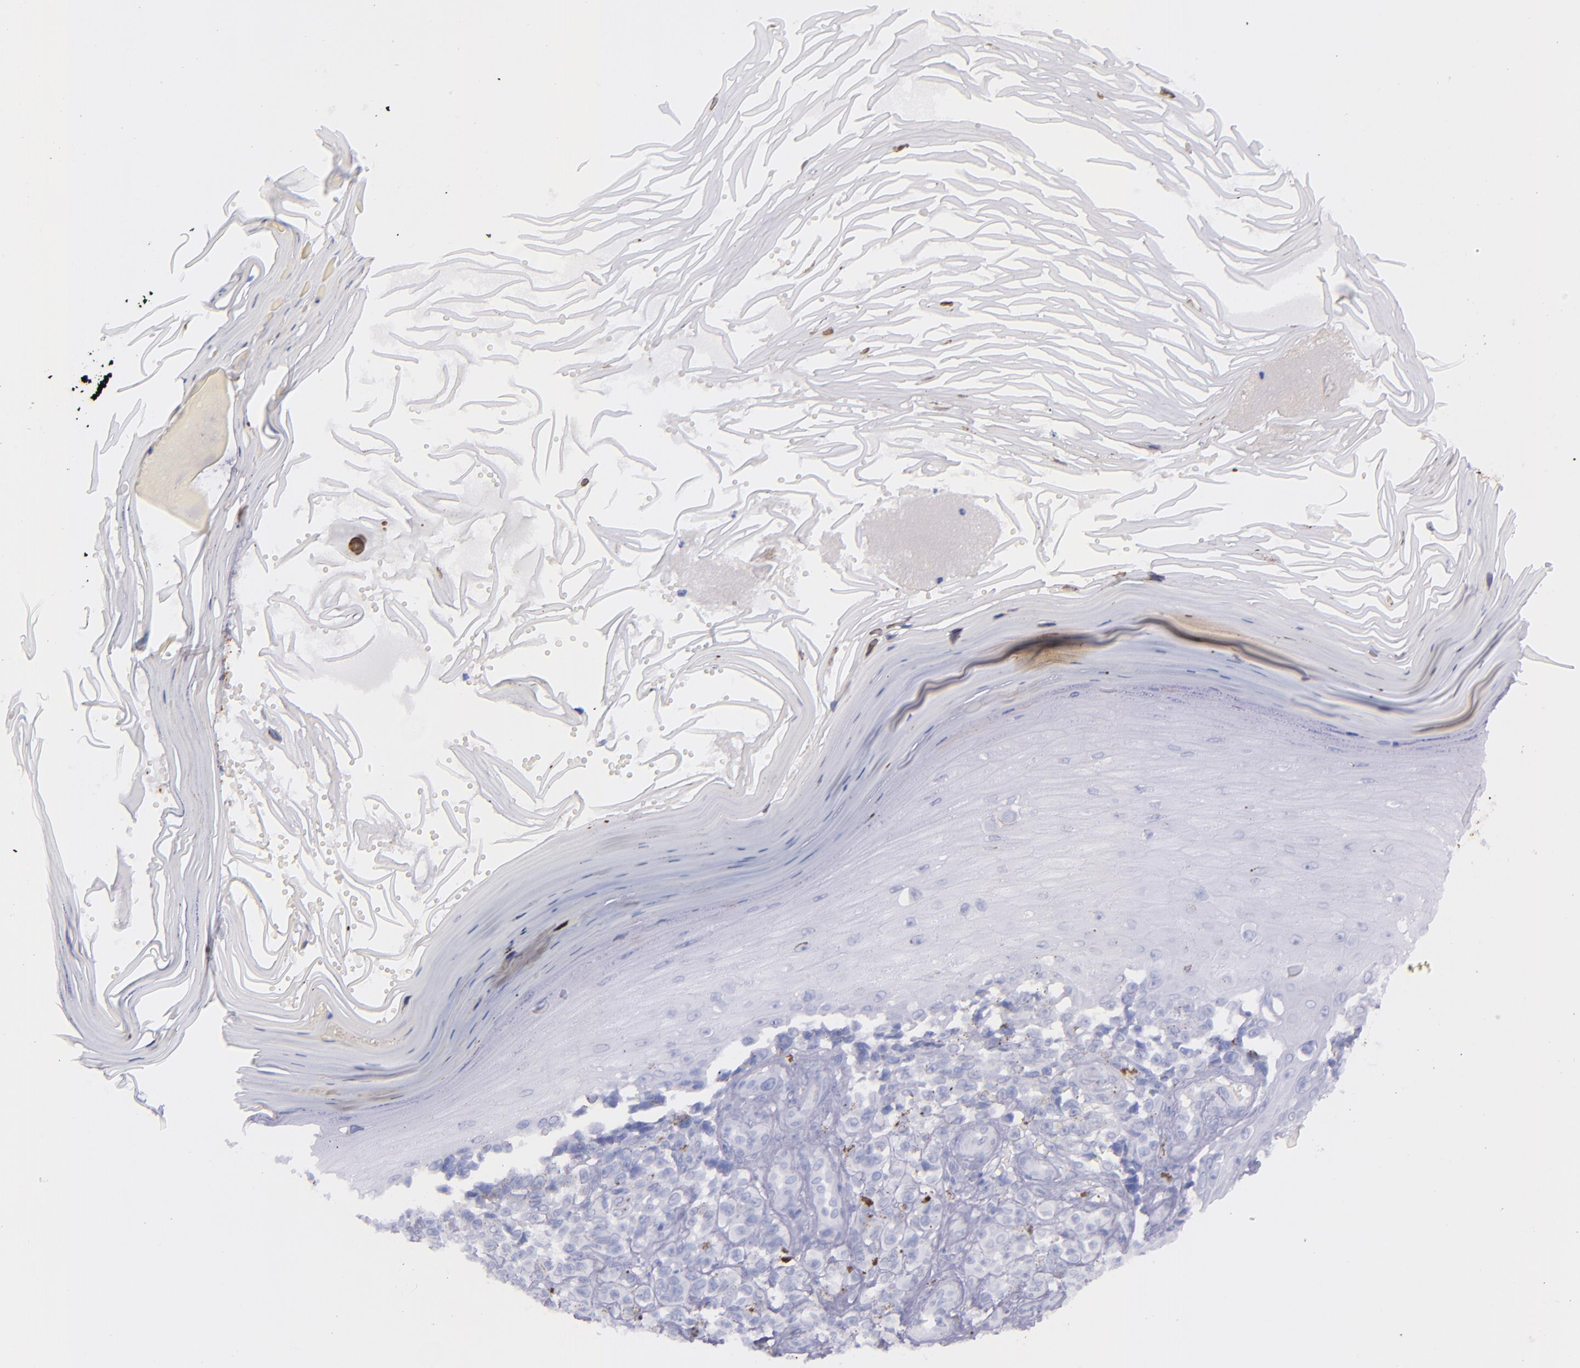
{"staining": {"intensity": "negative", "quantity": "none", "location": "none"}, "tissue": "melanoma", "cell_type": "Tumor cells", "image_type": "cancer", "snomed": [{"axis": "morphology", "description": "Malignant melanoma, NOS"}, {"axis": "topography", "description": "Skin"}], "caption": "Malignant melanoma was stained to show a protein in brown. There is no significant positivity in tumor cells.", "gene": "SFTPA2", "patient": {"sex": "female", "age": 82}}